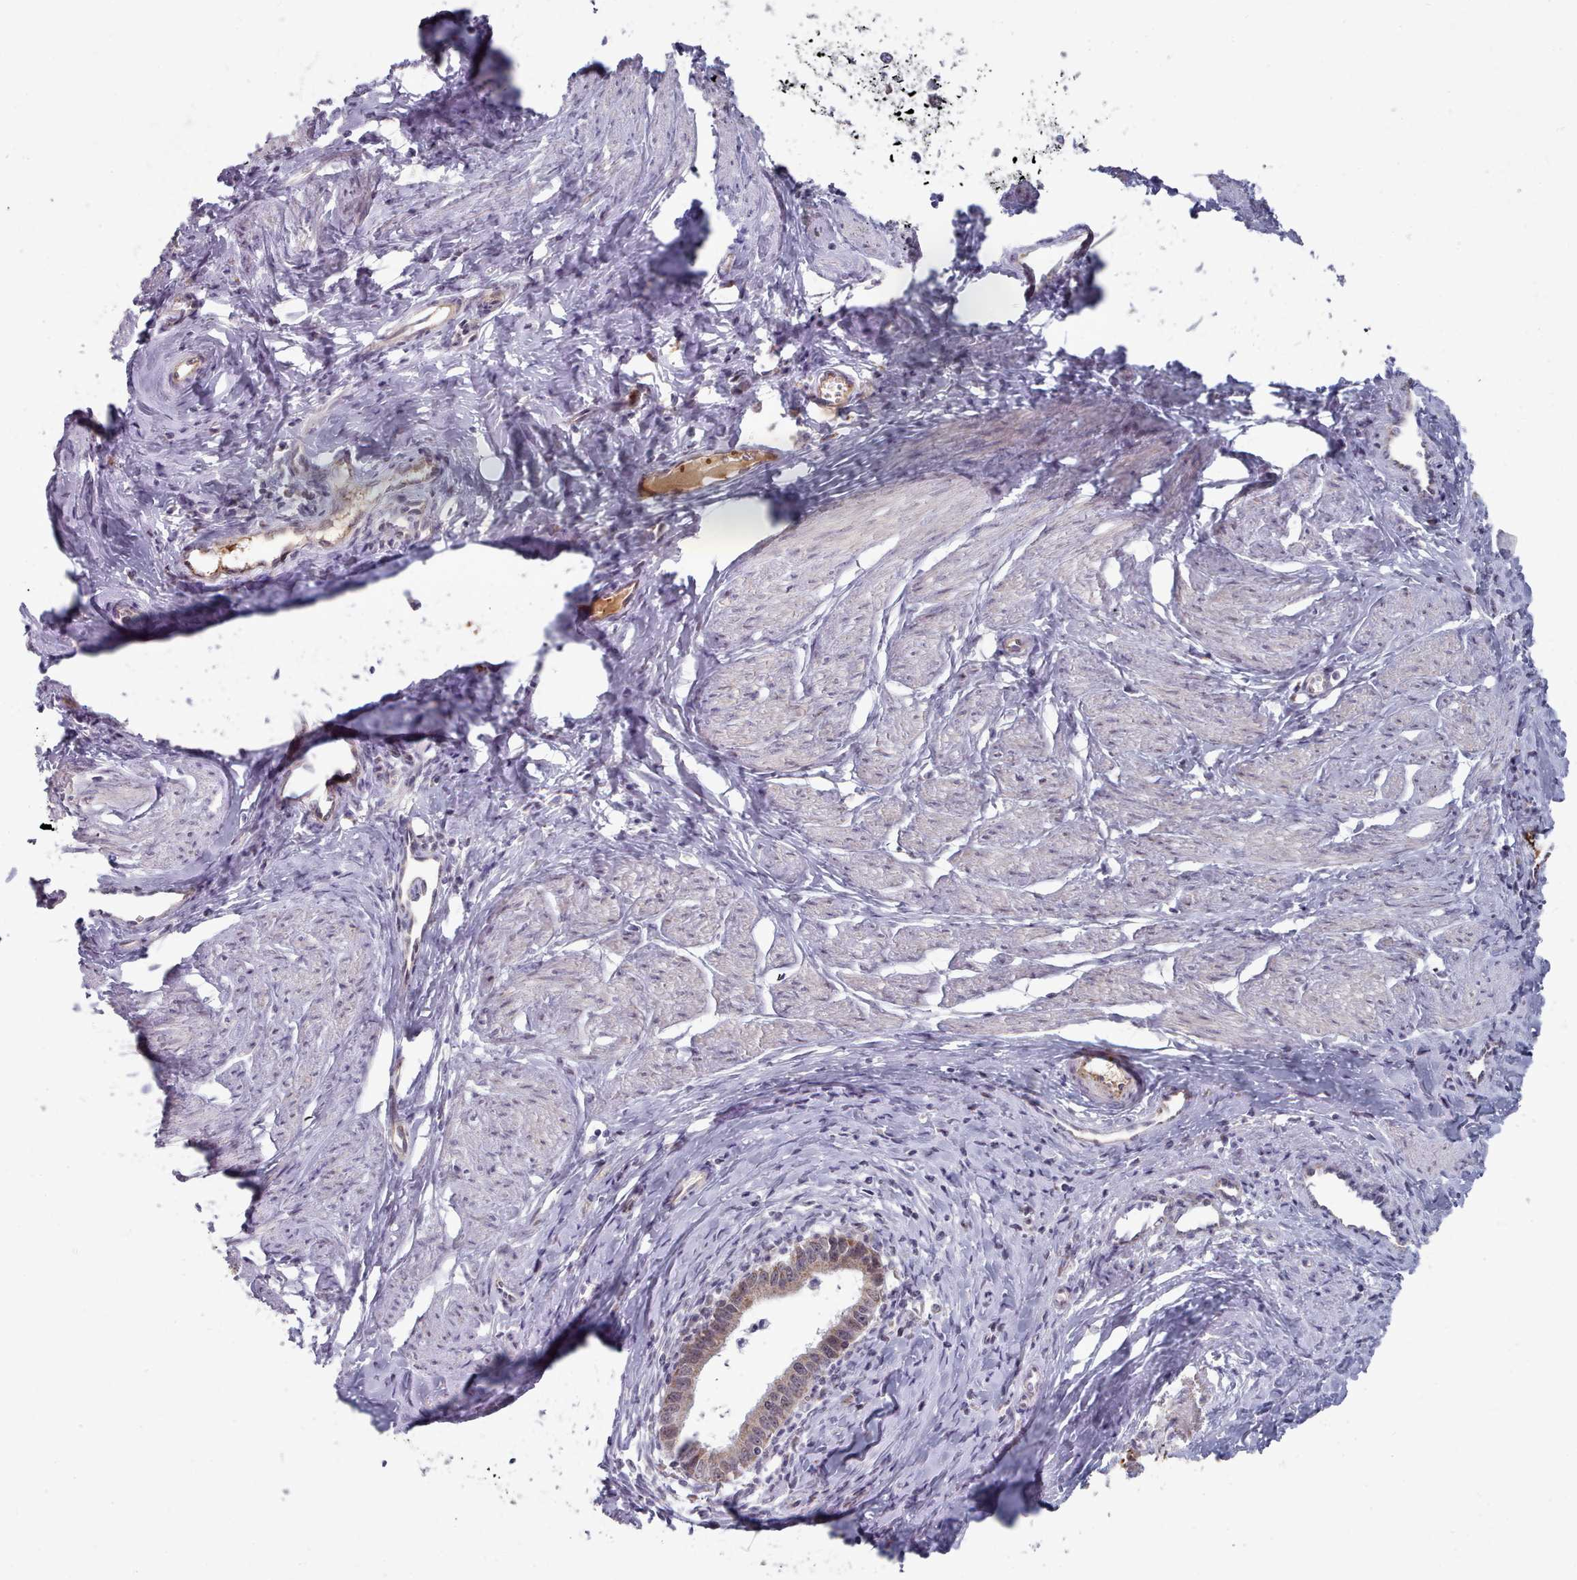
{"staining": {"intensity": "moderate", "quantity": ">75%", "location": "cytoplasmic/membranous,nuclear"}, "tissue": "cervical cancer", "cell_type": "Tumor cells", "image_type": "cancer", "snomed": [{"axis": "morphology", "description": "Adenocarcinoma, NOS"}, {"axis": "topography", "description": "Cervix"}], "caption": "The immunohistochemical stain shows moderate cytoplasmic/membranous and nuclear expression in tumor cells of cervical adenocarcinoma tissue.", "gene": "TRARG1", "patient": {"sex": "female", "age": 36}}